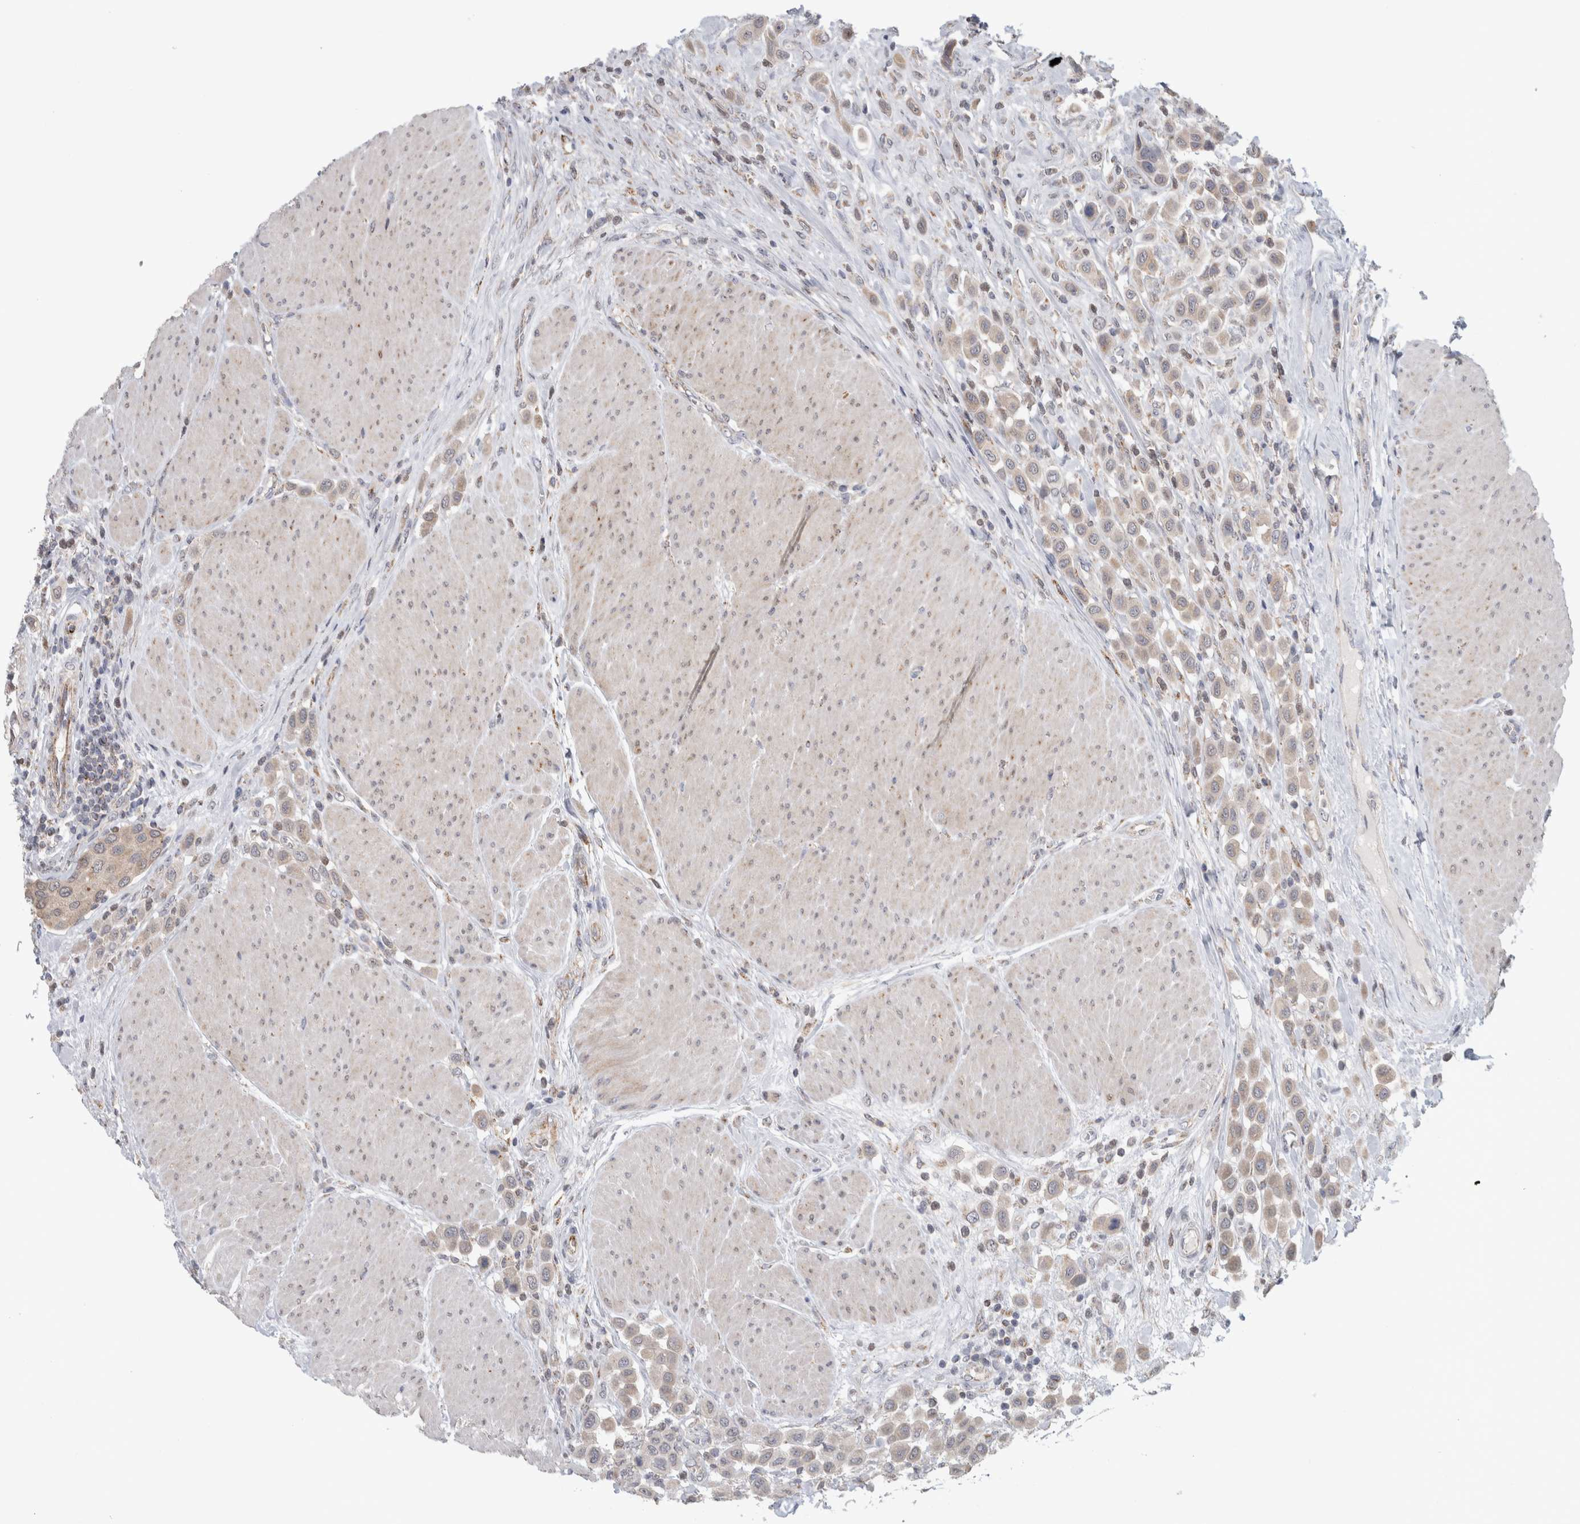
{"staining": {"intensity": "weak", "quantity": ">75%", "location": "cytoplasmic/membranous"}, "tissue": "urothelial cancer", "cell_type": "Tumor cells", "image_type": "cancer", "snomed": [{"axis": "morphology", "description": "Urothelial carcinoma, High grade"}, {"axis": "topography", "description": "Urinary bladder"}], "caption": "High-grade urothelial carcinoma stained with IHC demonstrates weak cytoplasmic/membranous positivity in approximately >75% of tumor cells.", "gene": "RAB18", "patient": {"sex": "male", "age": 50}}